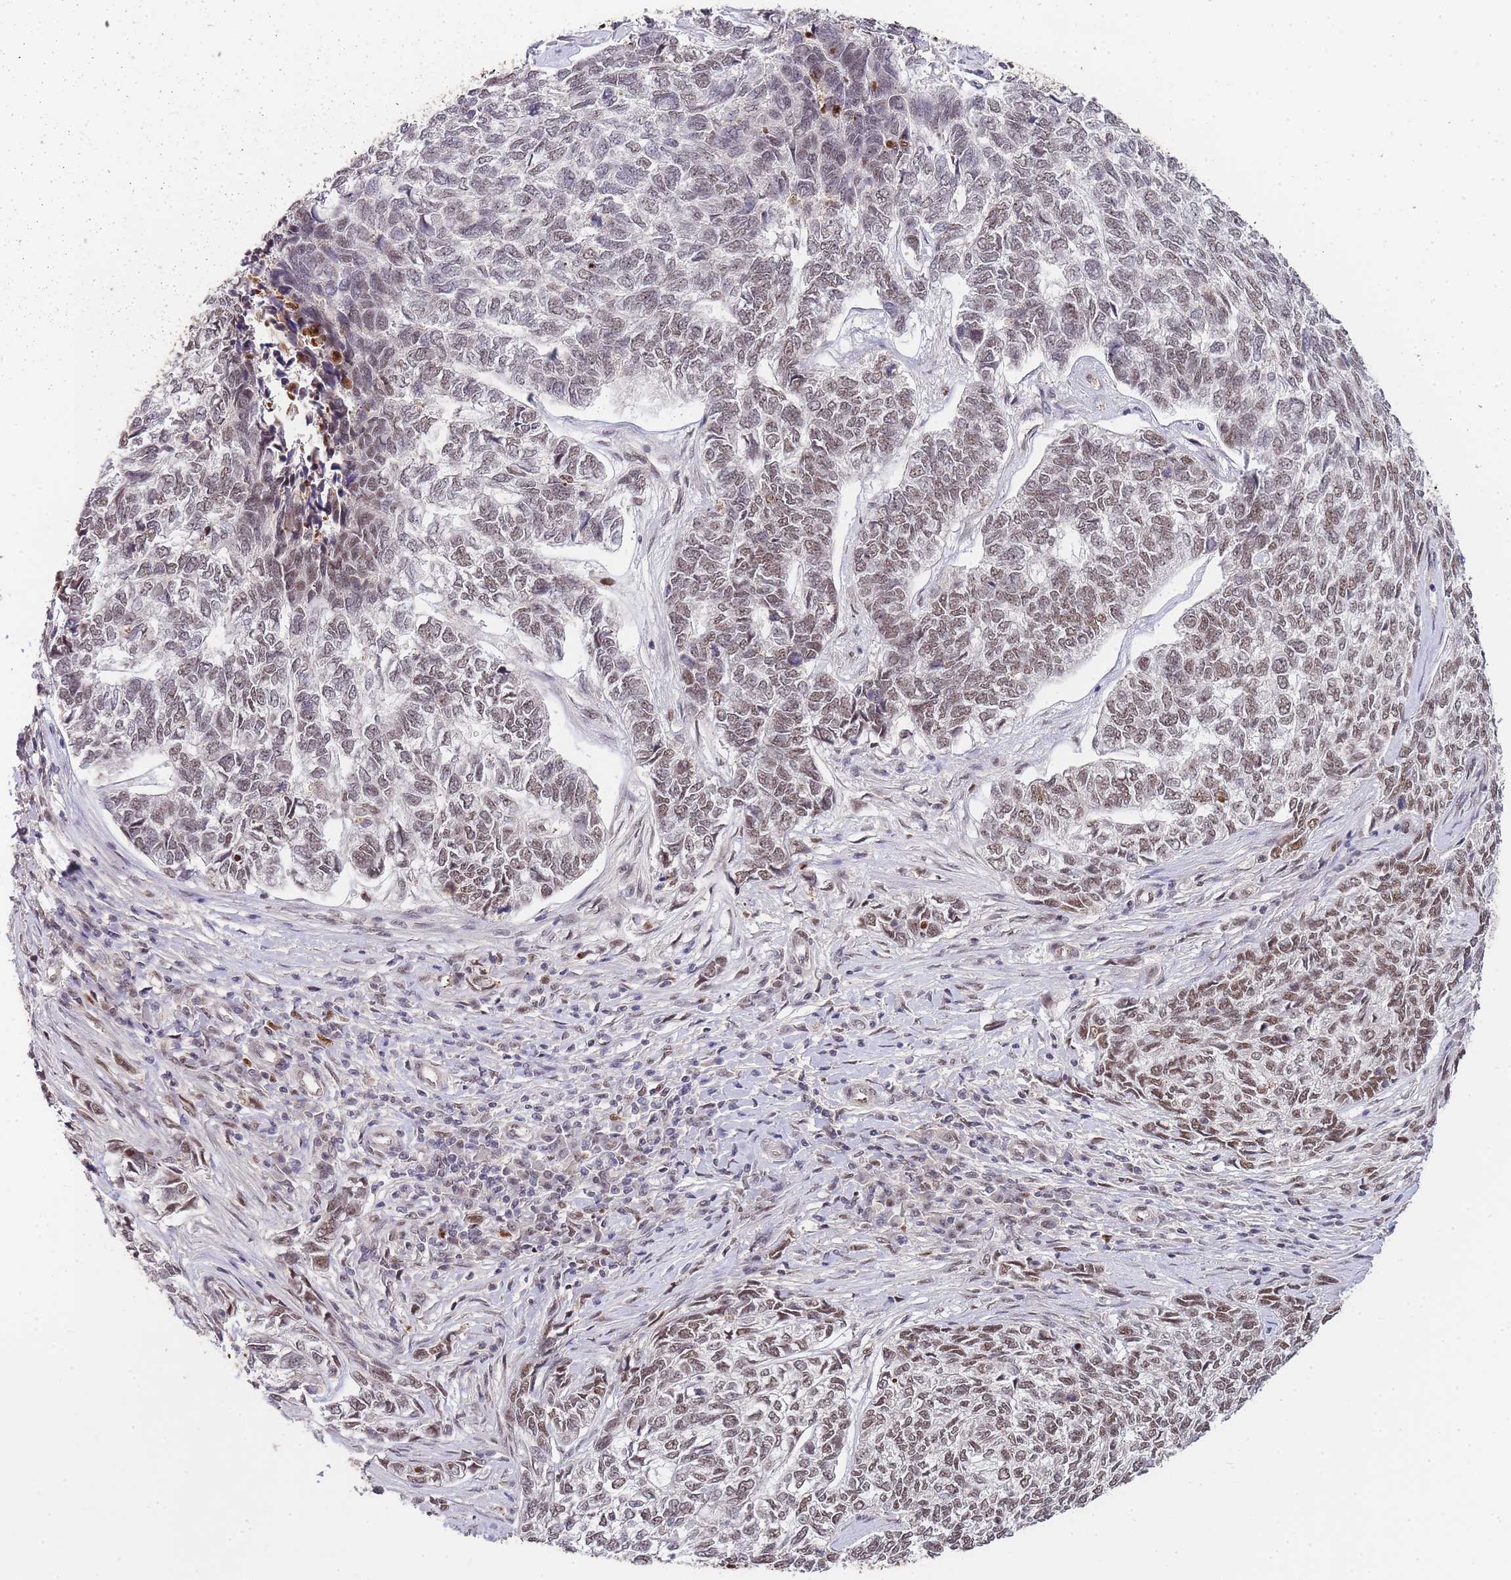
{"staining": {"intensity": "weak", "quantity": "25%-75%", "location": "nuclear"}, "tissue": "skin cancer", "cell_type": "Tumor cells", "image_type": "cancer", "snomed": [{"axis": "morphology", "description": "Basal cell carcinoma"}, {"axis": "topography", "description": "Skin"}], "caption": "Immunohistochemistry photomicrograph of neoplastic tissue: human basal cell carcinoma (skin) stained using immunohistochemistry (IHC) shows low levels of weak protein expression localized specifically in the nuclear of tumor cells, appearing as a nuclear brown color.", "gene": "PRKDC", "patient": {"sex": "female", "age": 65}}